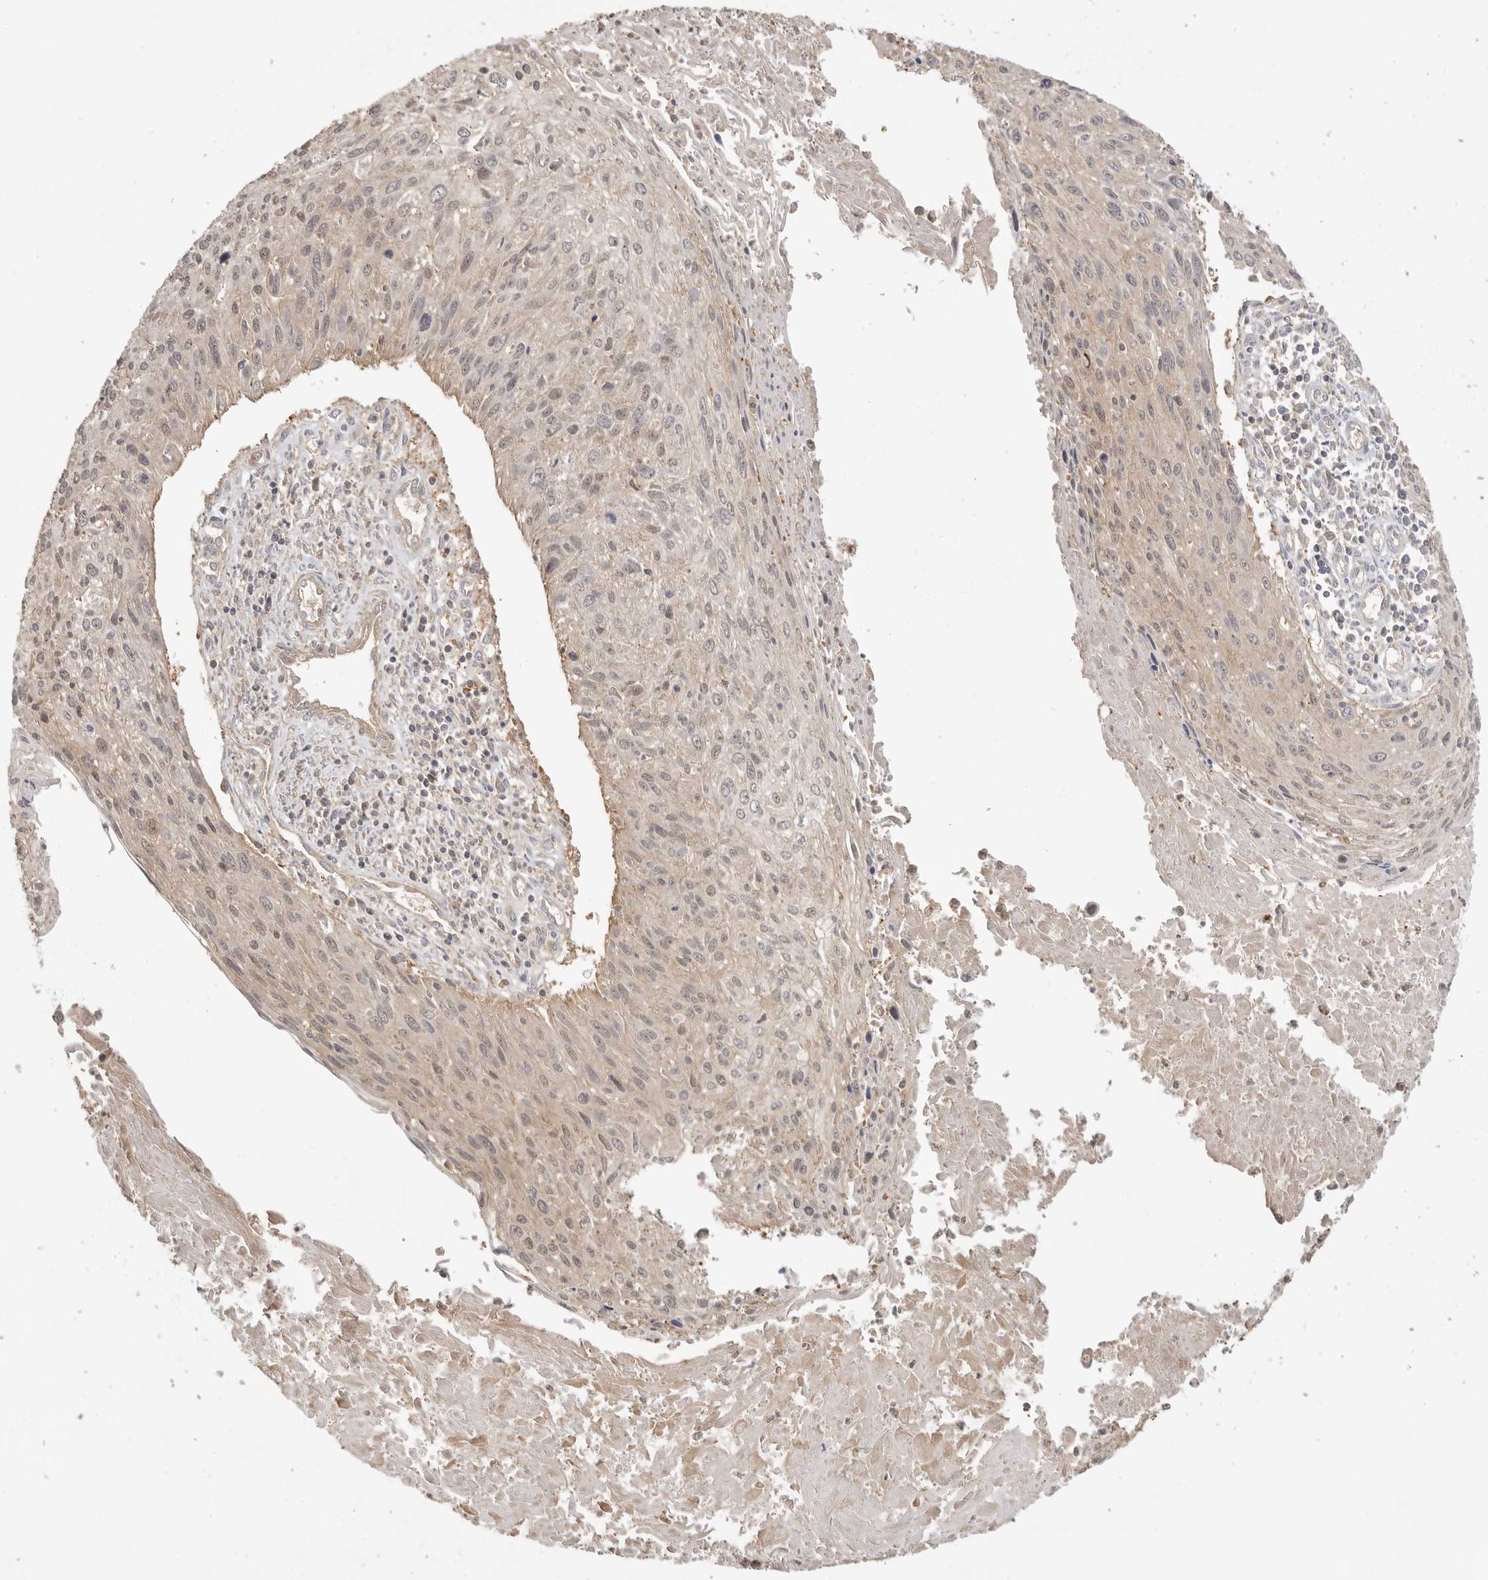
{"staining": {"intensity": "weak", "quantity": "25%-75%", "location": "cytoplasmic/membranous"}, "tissue": "cervical cancer", "cell_type": "Tumor cells", "image_type": "cancer", "snomed": [{"axis": "morphology", "description": "Squamous cell carcinoma, NOS"}, {"axis": "topography", "description": "Cervix"}], "caption": "Tumor cells exhibit weak cytoplasmic/membranous positivity in approximately 25%-75% of cells in cervical cancer (squamous cell carcinoma).", "gene": "CLDN12", "patient": {"sex": "female", "age": 51}}